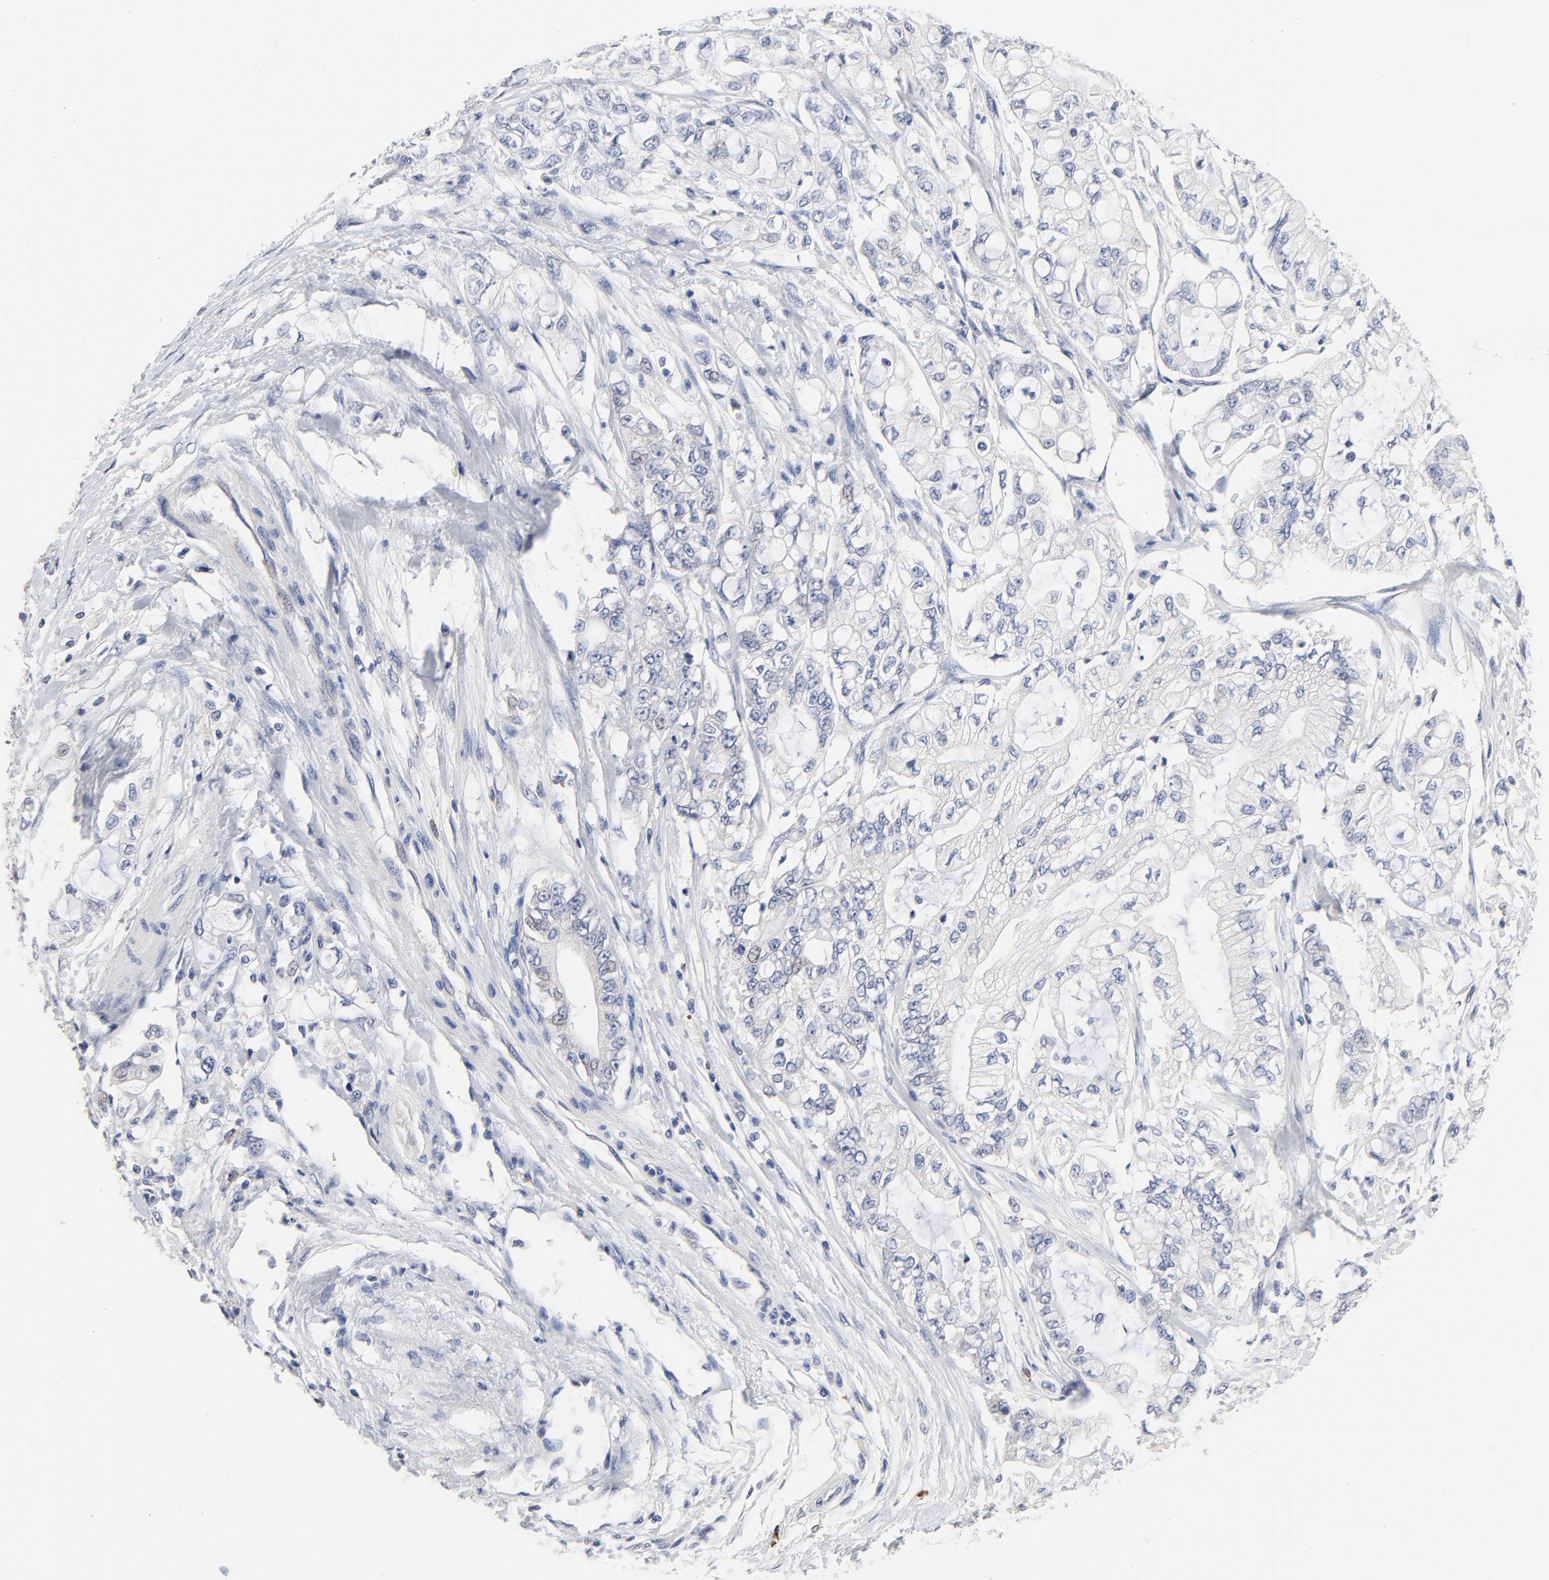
{"staining": {"intensity": "negative", "quantity": "none", "location": "none"}, "tissue": "pancreatic cancer", "cell_type": "Tumor cells", "image_type": "cancer", "snomed": [{"axis": "morphology", "description": "Adenocarcinoma, NOS"}, {"axis": "topography", "description": "Pancreas"}], "caption": "This is a micrograph of immunohistochemistry (IHC) staining of adenocarcinoma (pancreatic), which shows no staining in tumor cells. Nuclei are stained in blue.", "gene": "FBXL5", "patient": {"sex": "male", "age": 79}}